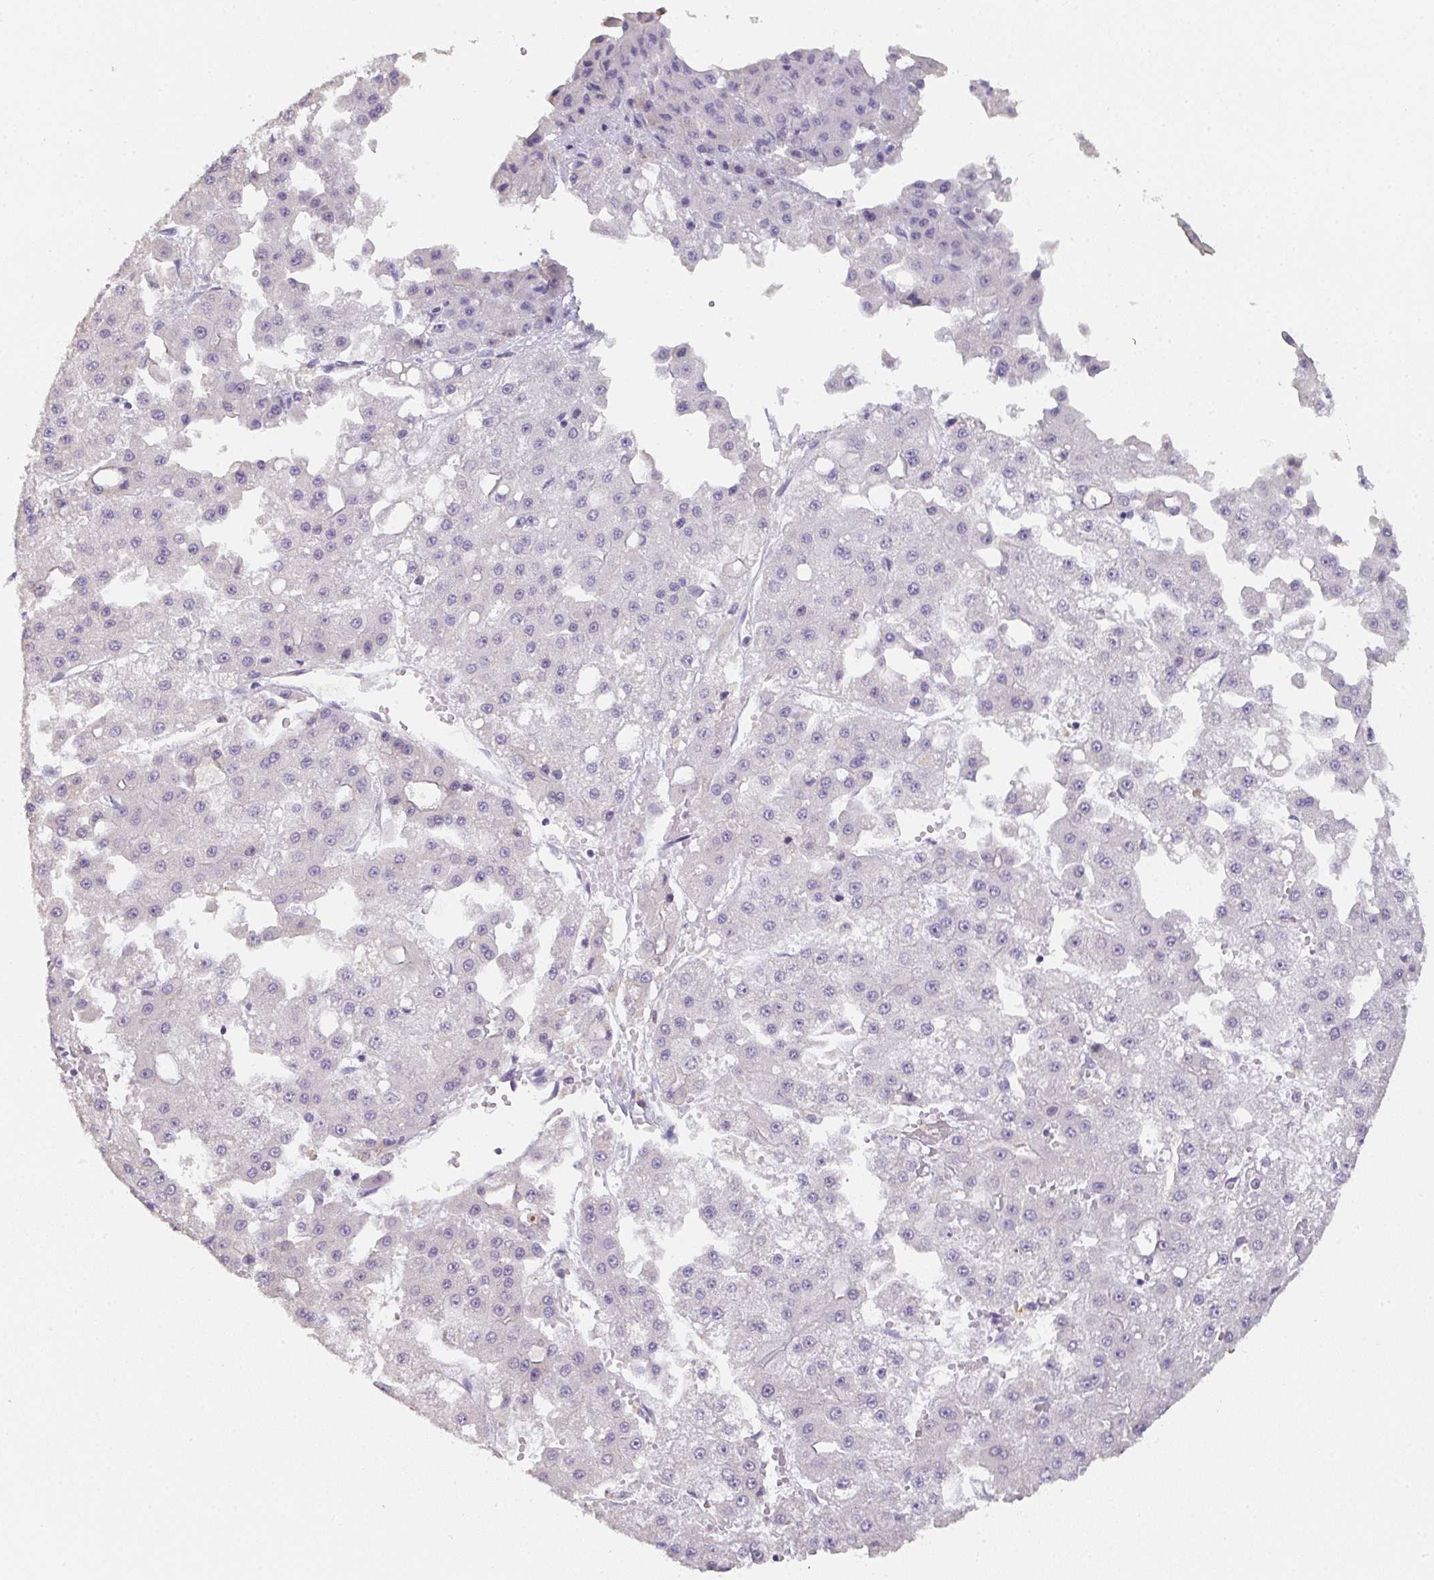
{"staining": {"intensity": "negative", "quantity": "none", "location": "none"}, "tissue": "liver cancer", "cell_type": "Tumor cells", "image_type": "cancer", "snomed": [{"axis": "morphology", "description": "Carcinoma, Hepatocellular, NOS"}, {"axis": "topography", "description": "Liver"}], "caption": "Hepatocellular carcinoma (liver) was stained to show a protein in brown. There is no significant positivity in tumor cells.", "gene": "C1QTNF8", "patient": {"sex": "male", "age": 47}}